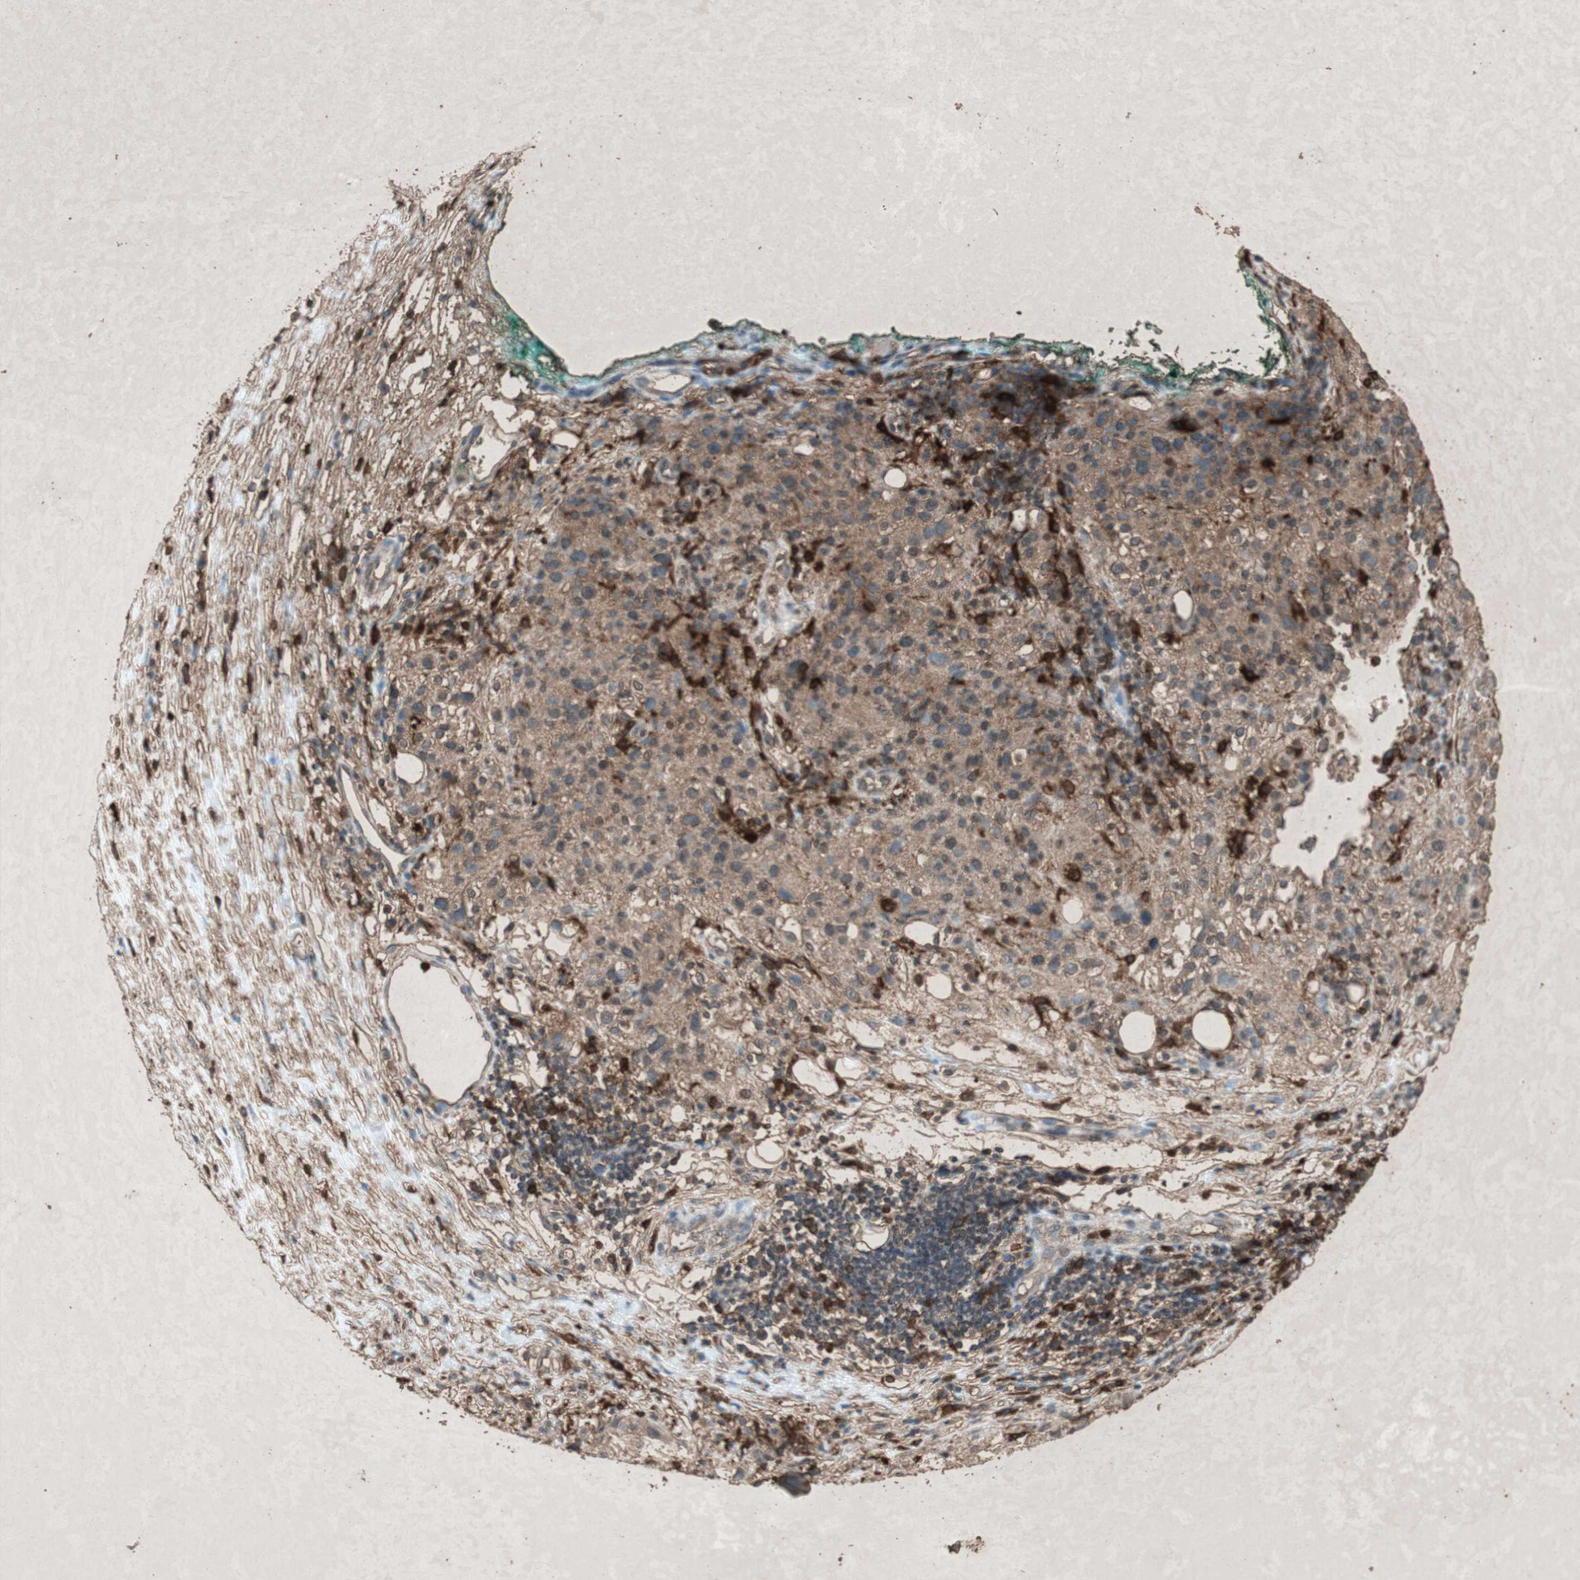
{"staining": {"intensity": "weak", "quantity": ">75%", "location": "cytoplasmic/membranous"}, "tissue": "melanoma", "cell_type": "Tumor cells", "image_type": "cancer", "snomed": [{"axis": "morphology", "description": "Necrosis, NOS"}, {"axis": "morphology", "description": "Malignant melanoma, NOS"}, {"axis": "topography", "description": "Skin"}], "caption": "IHC micrograph of human malignant melanoma stained for a protein (brown), which exhibits low levels of weak cytoplasmic/membranous expression in about >75% of tumor cells.", "gene": "TYROBP", "patient": {"sex": "female", "age": 87}}